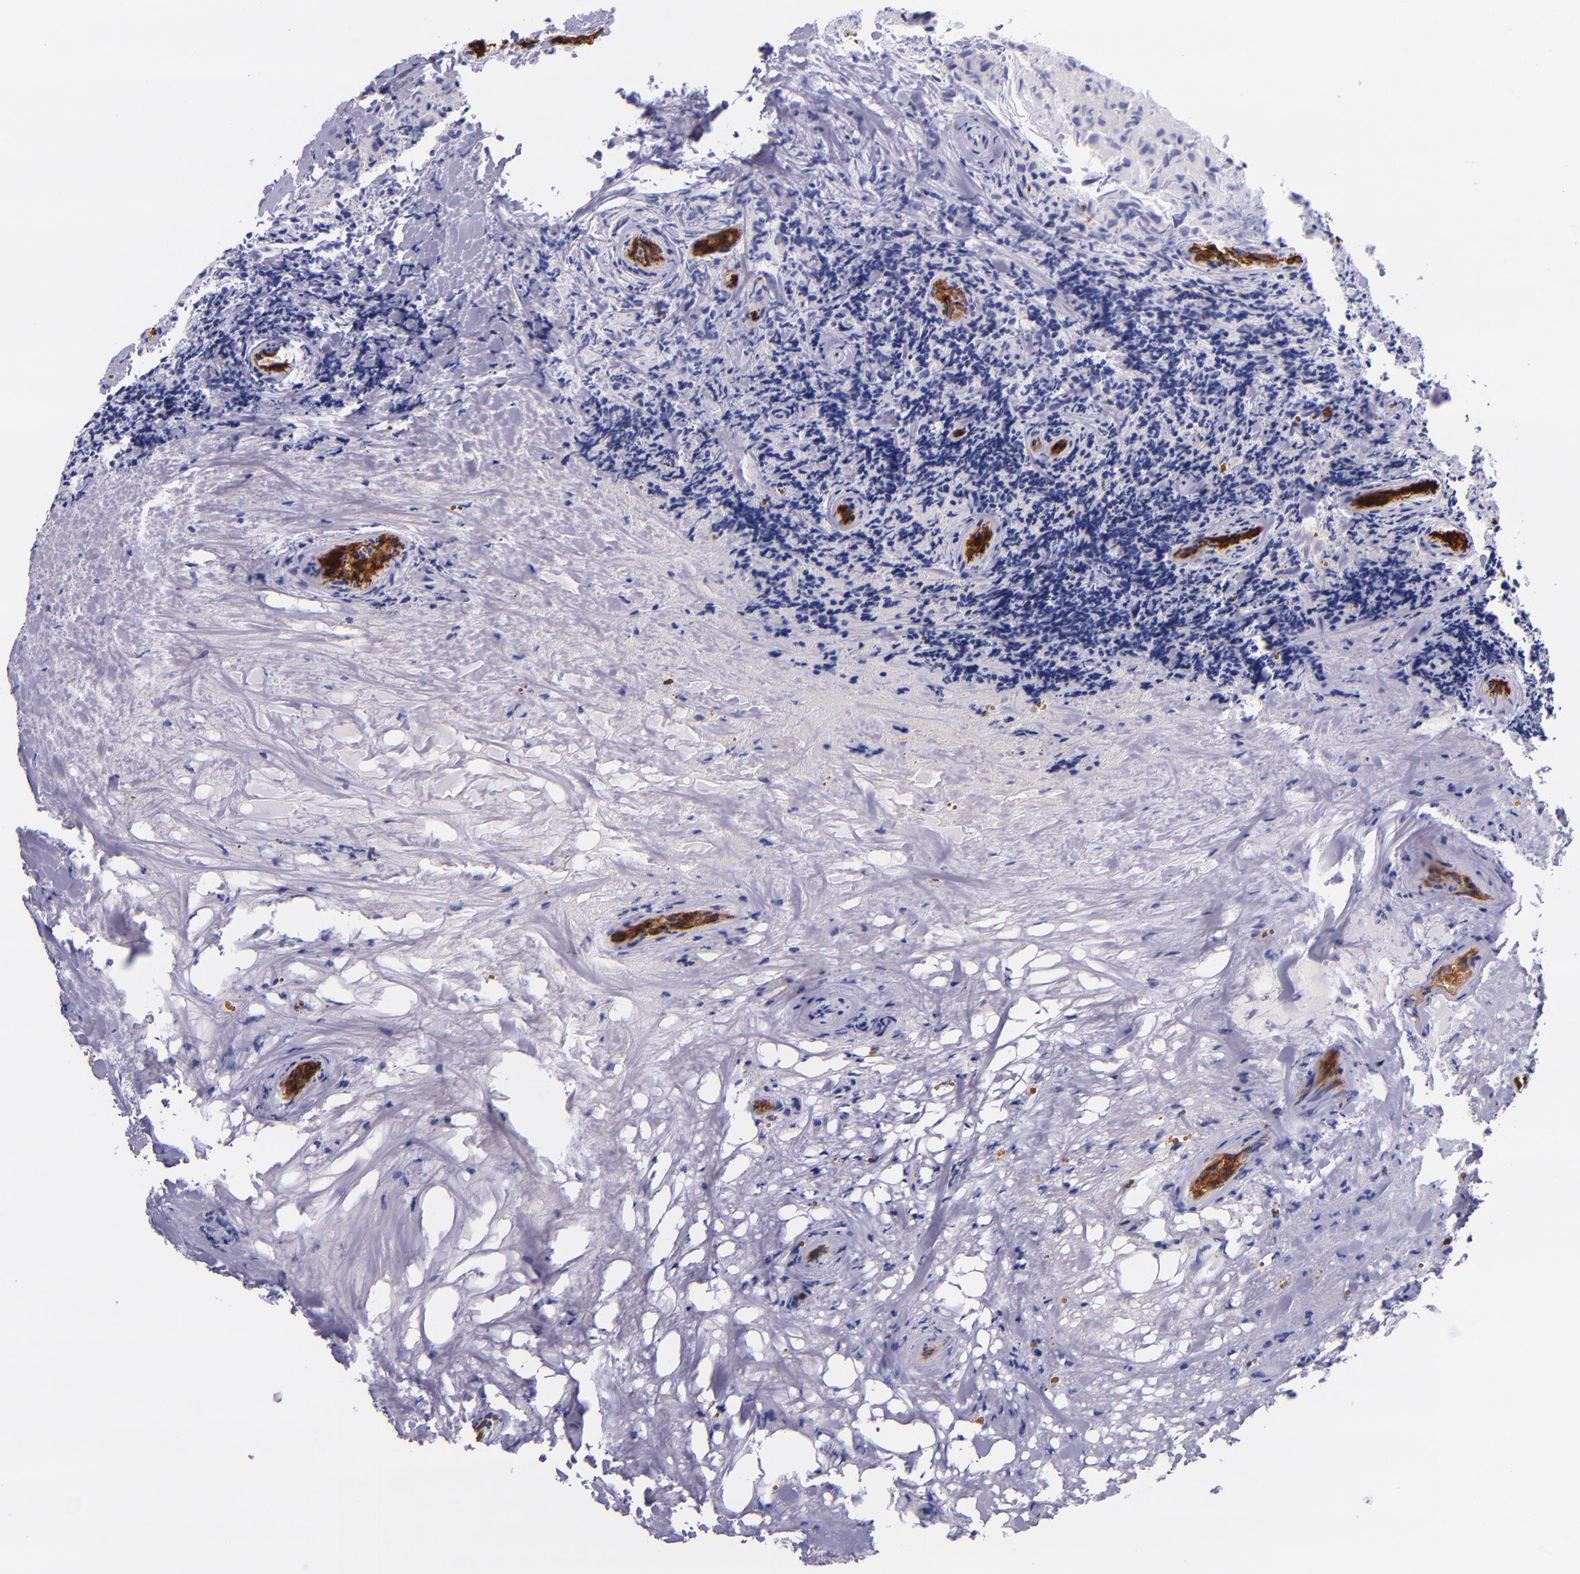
{"staining": {"intensity": "negative", "quantity": "none", "location": "none"}, "tissue": "thyroid cancer", "cell_type": "Tumor cells", "image_type": "cancer", "snomed": [{"axis": "morphology", "description": "Papillary adenocarcinoma, NOS"}, {"axis": "topography", "description": "Thyroid gland"}], "caption": "DAB (3,3'-diaminobenzidine) immunohistochemical staining of papillary adenocarcinoma (thyroid) shows no significant staining in tumor cells. Brightfield microscopy of immunohistochemistry stained with DAB (brown) and hematoxylin (blue), captured at high magnification.", "gene": "SELE", "patient": {"sex": "female", "age": 71}}